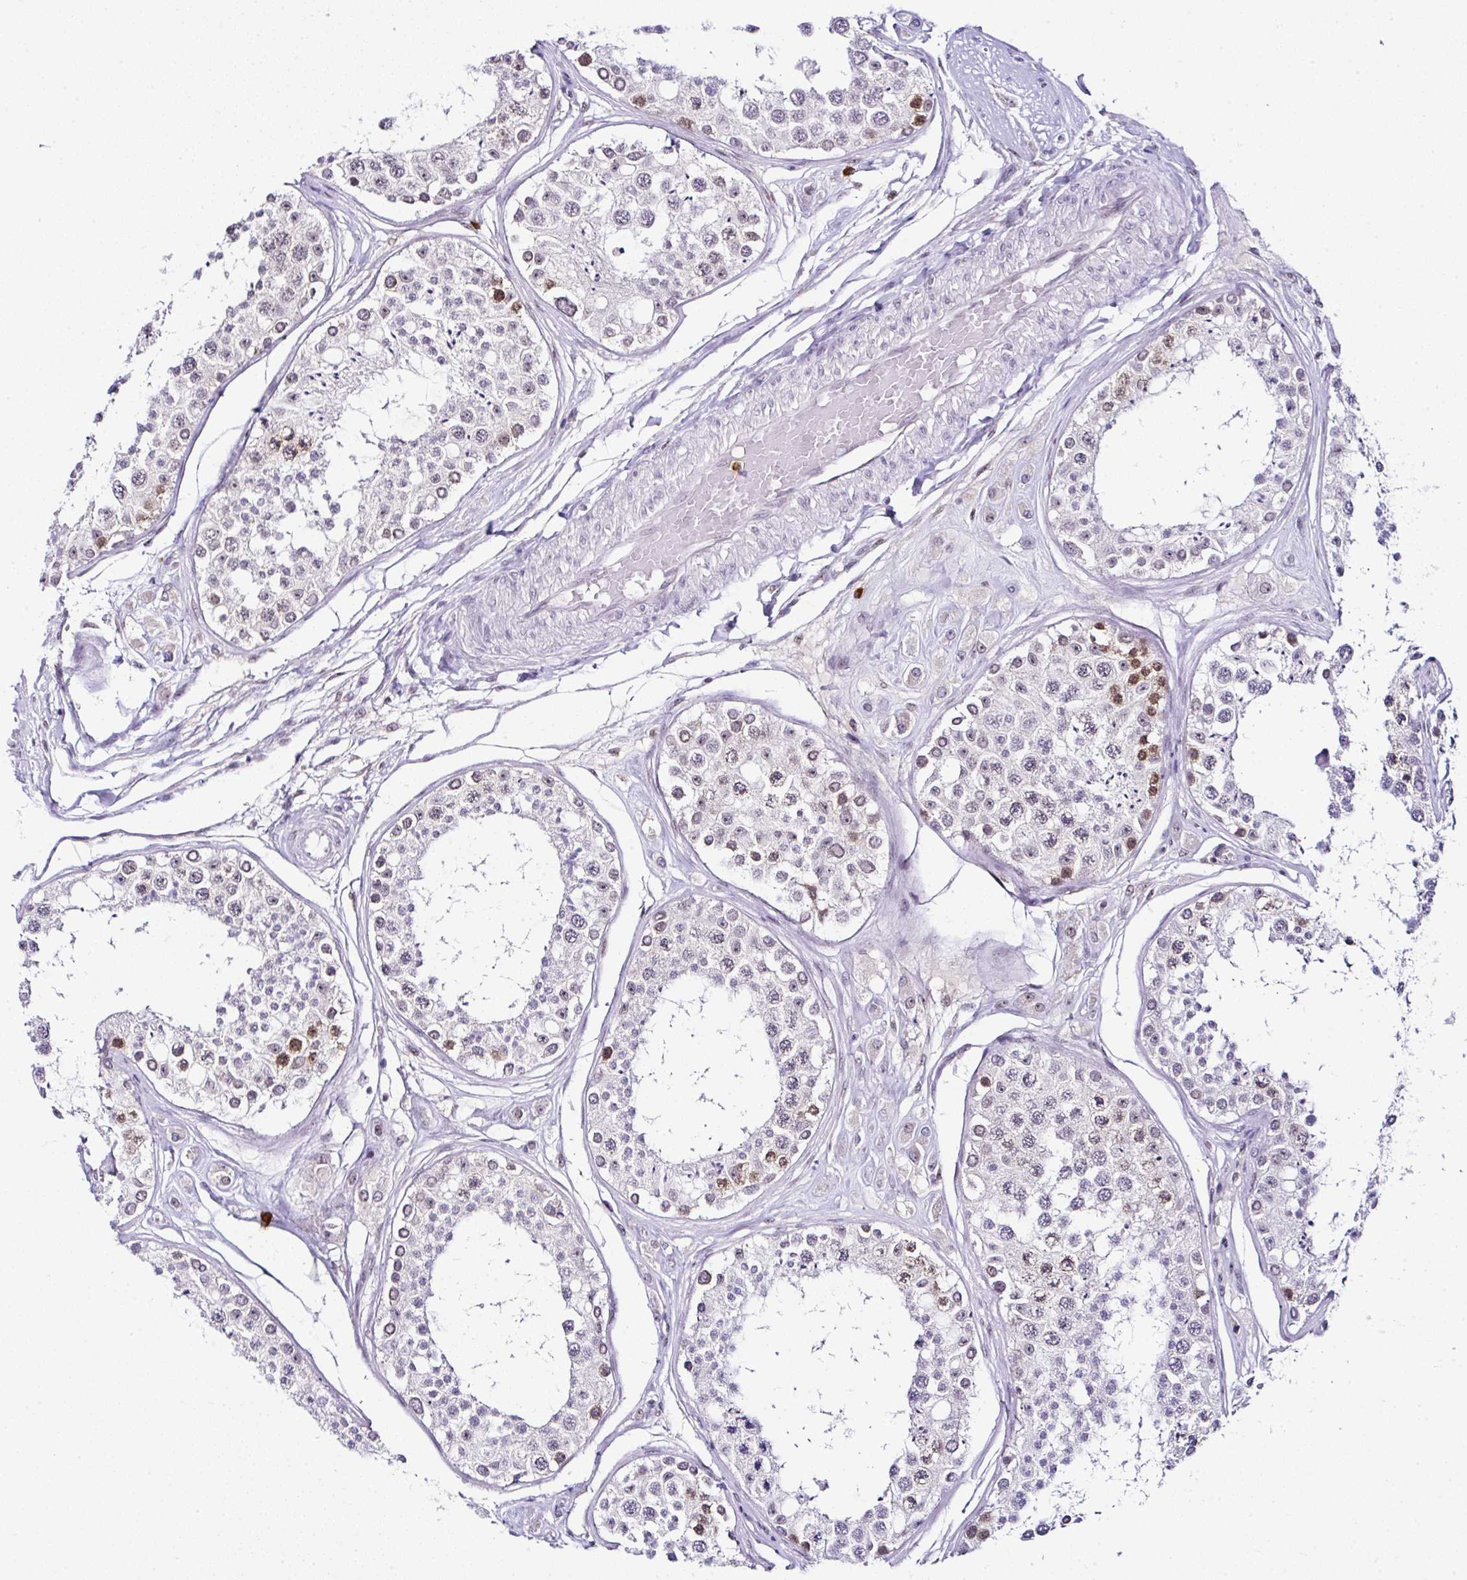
{"staining": {"intensity": "strong", "quantity": "25%-75%", "location": "cytoplasmic/membranous,nuclear"}, "tissue": "testis", "cell_type": "Cells in seminiferous ducts", "image_type": "normal", "snomed": [{"axis": "morphology", "description": "Normal tissue, NOS"}, {"axis": "topography", "description": "Testis"}], "caption": "This is an image of immunohistochemistry staining of benign testis, which shows strong expression in the cytoplasmic/membranous,nuclear of cells in seminiferous ducts.", "gene": "PTPN2", "patient": {"sex": "male", "age": 25}}